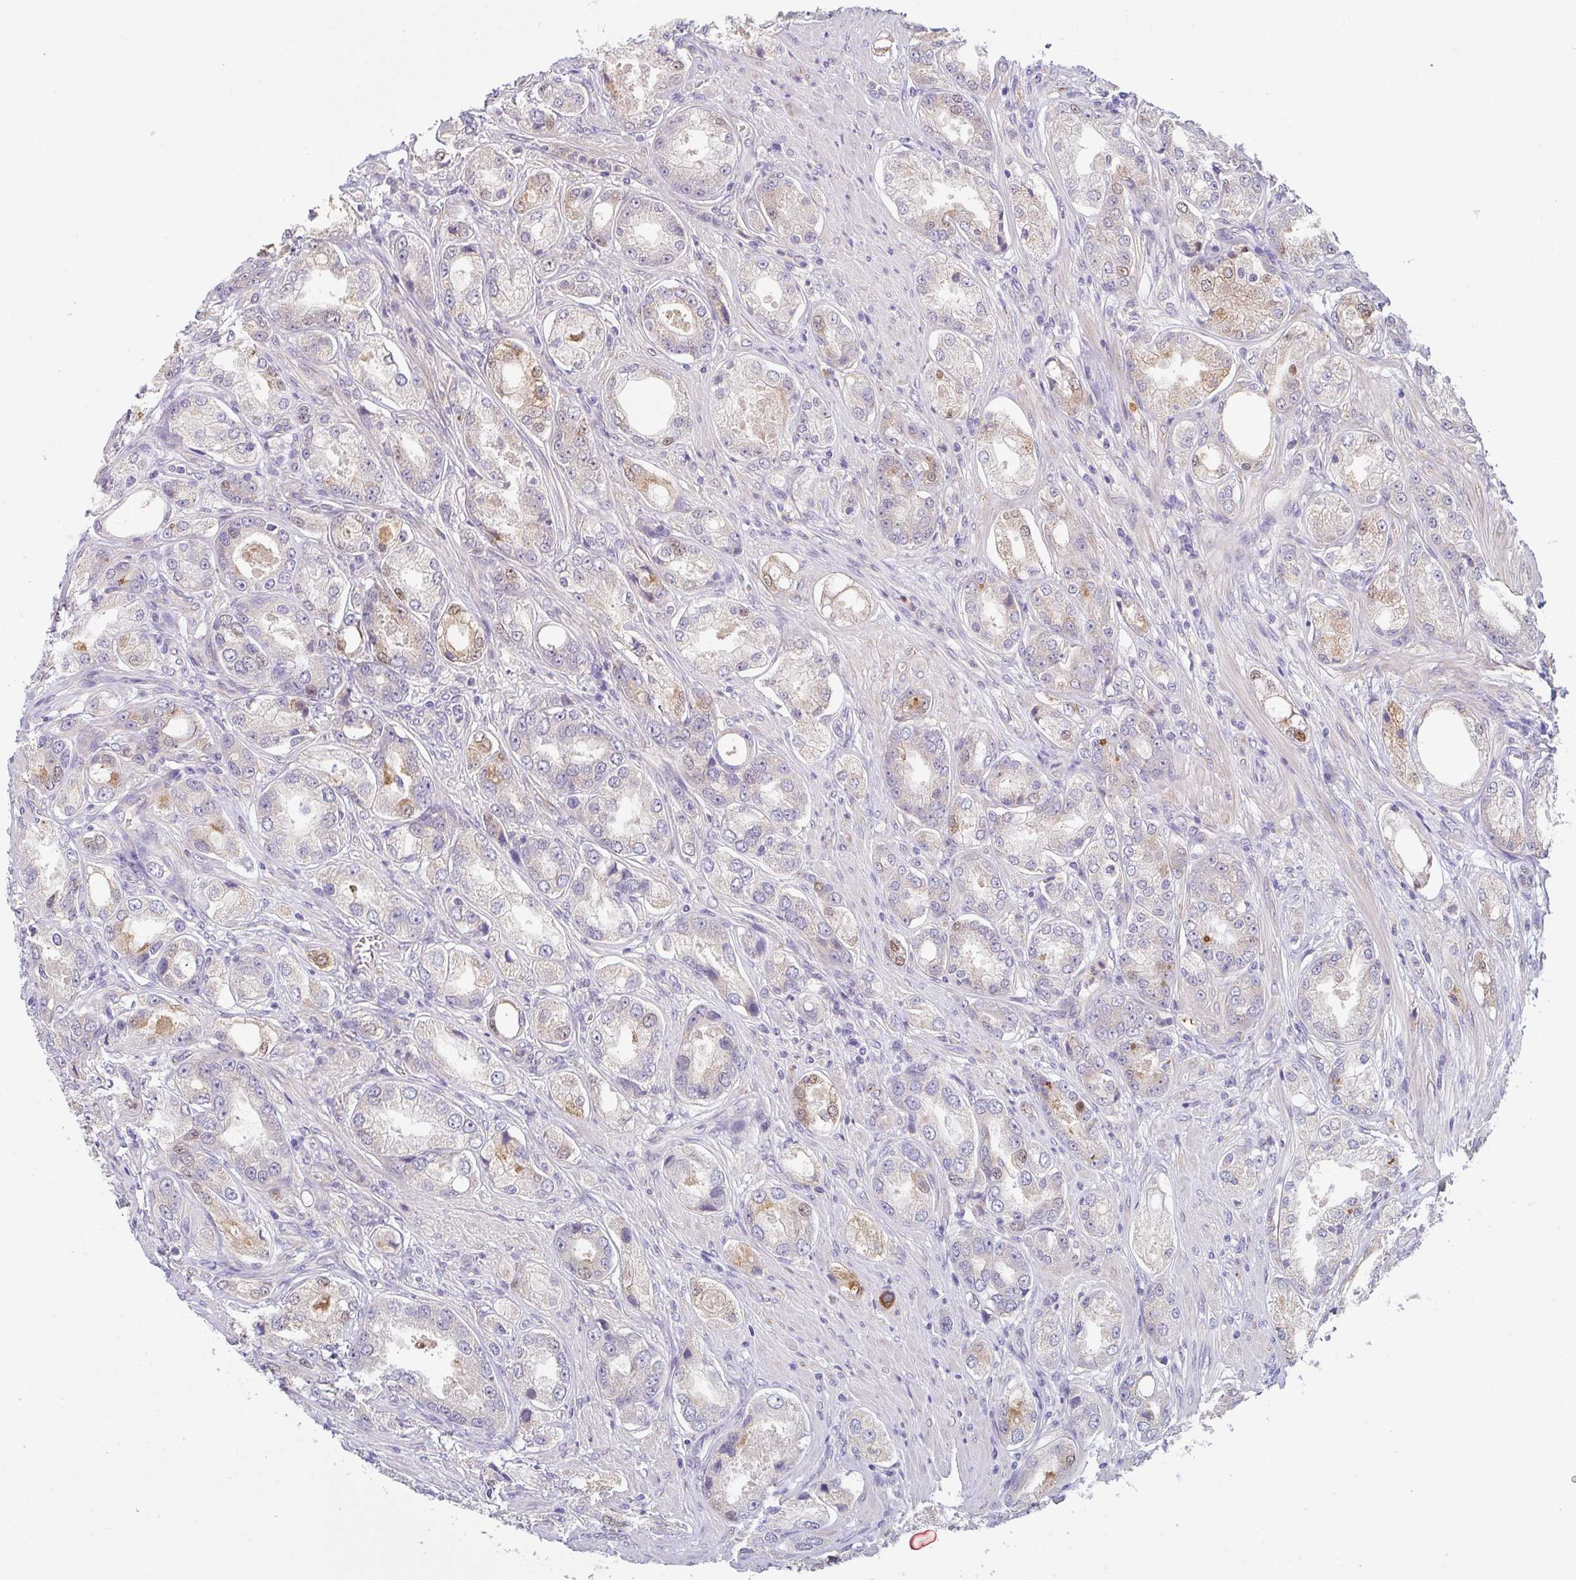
{"staining": {"intensity": "moderate", "quantity": "<25%", "location": "cytoplasmic/membranous"}, "tissue": "prostate cancer", "cell_type": "Tumor cells", "image_type": "cancer", "snomed": [{"axis": "morphology", "description": "Adenocarcinoma, Low grade"}, {"axis": "topography", "description": "Prostate"}], "caption": "Immunohistochemical staining of adenocarcinoma (low-grade) (prostate) demonstrates moderate cytoplasmic/membranous protein positivity in about <25% of tumor cells.", "gene": "TSPAN31", "patient": {"sex": "male", "age": 68}}